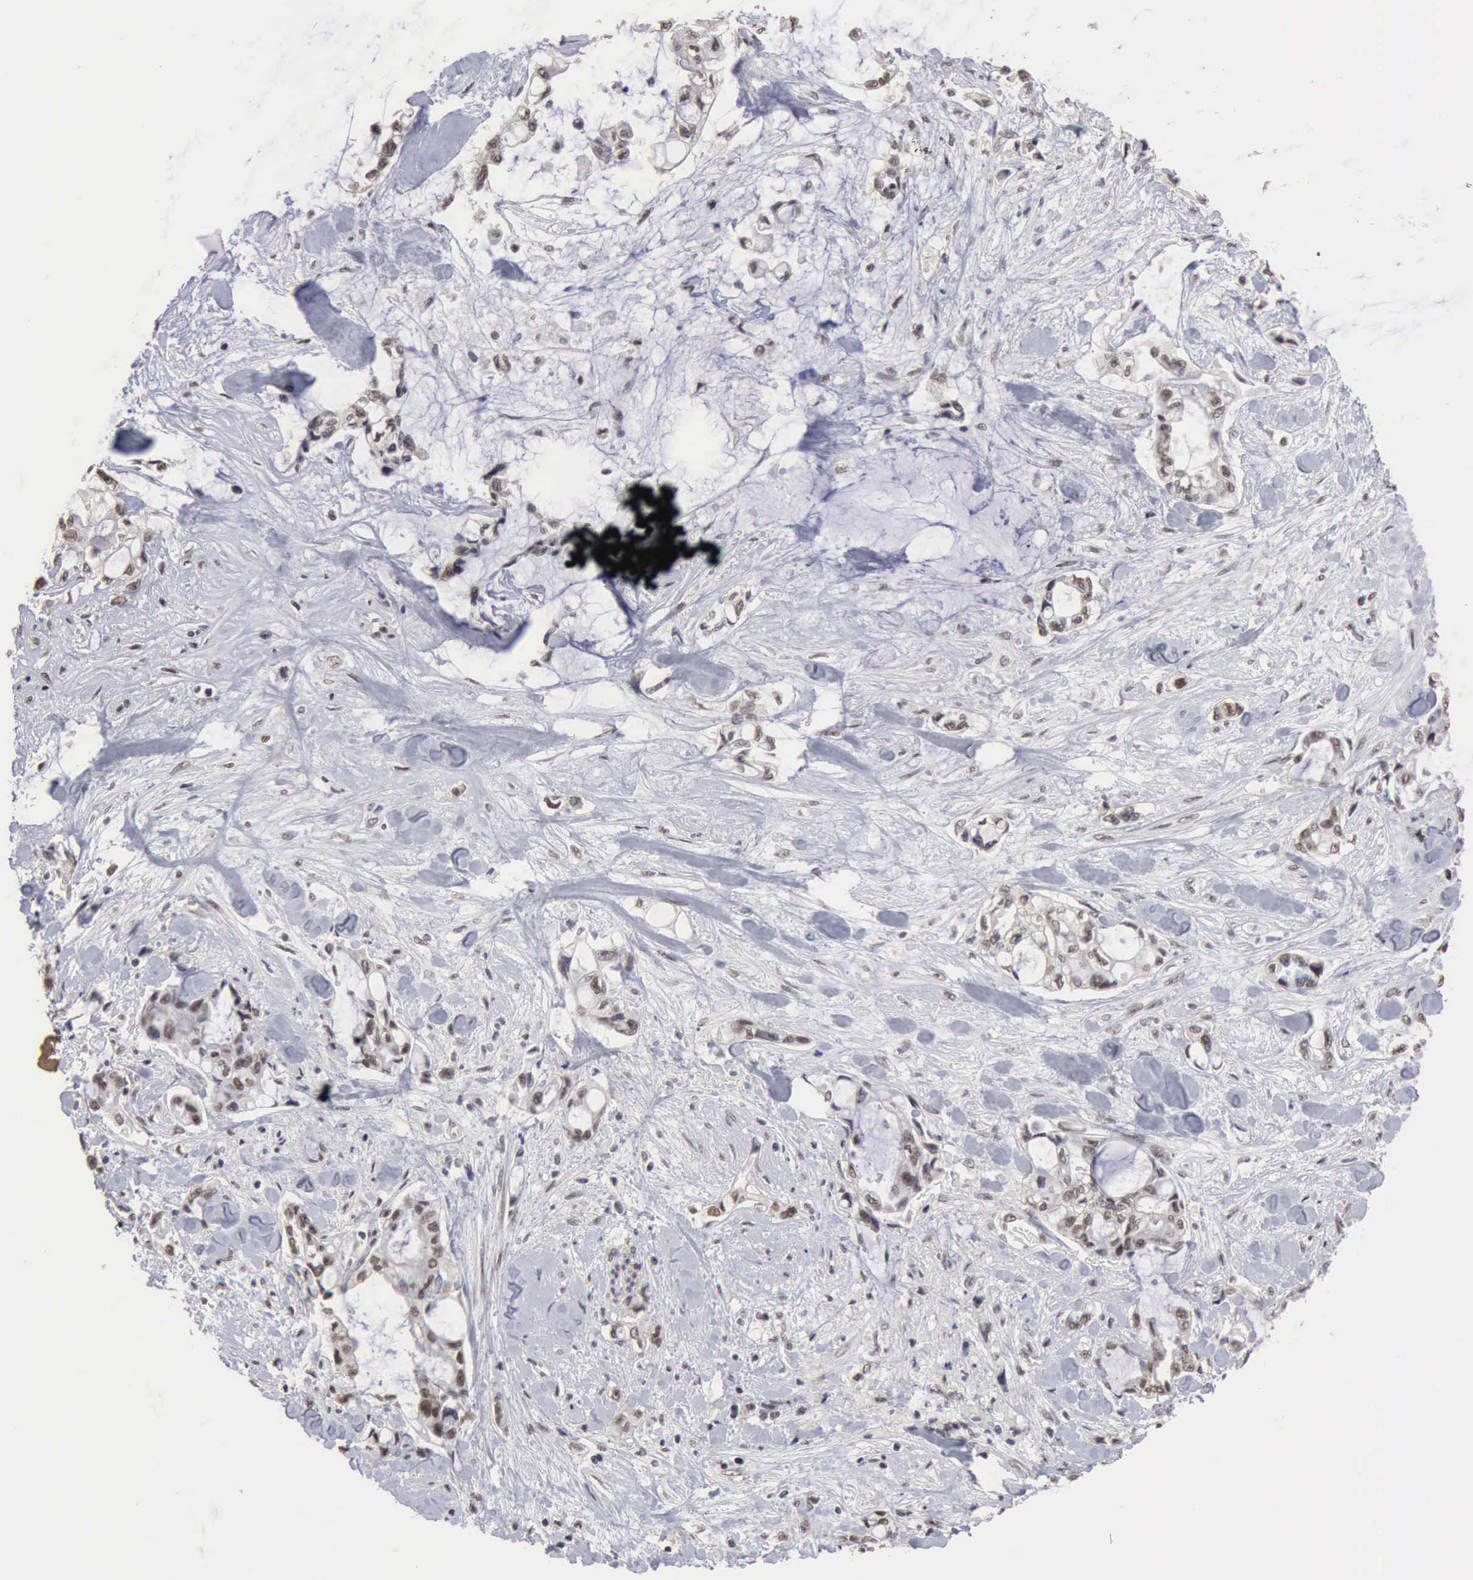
{"staining": {"intensity": "weak", "quantity": "25%-75%", "location": "nuclear"}, "tissue": "pancreatic cancer", "cell_type": "Tumor cells", "image_type": "cancer", "snomed": [{"axis": "morphology", "description": "Adenocarcinoma, NOS"}, {"axis": "topography", "description": "Pancreas"}], "caption": "Pancreatic adenocarcinoma stained with a protein marker reveals weak staining in tumor cells.", "gene": "TAF1", "patient": {"sex": "female", "age": 70}}